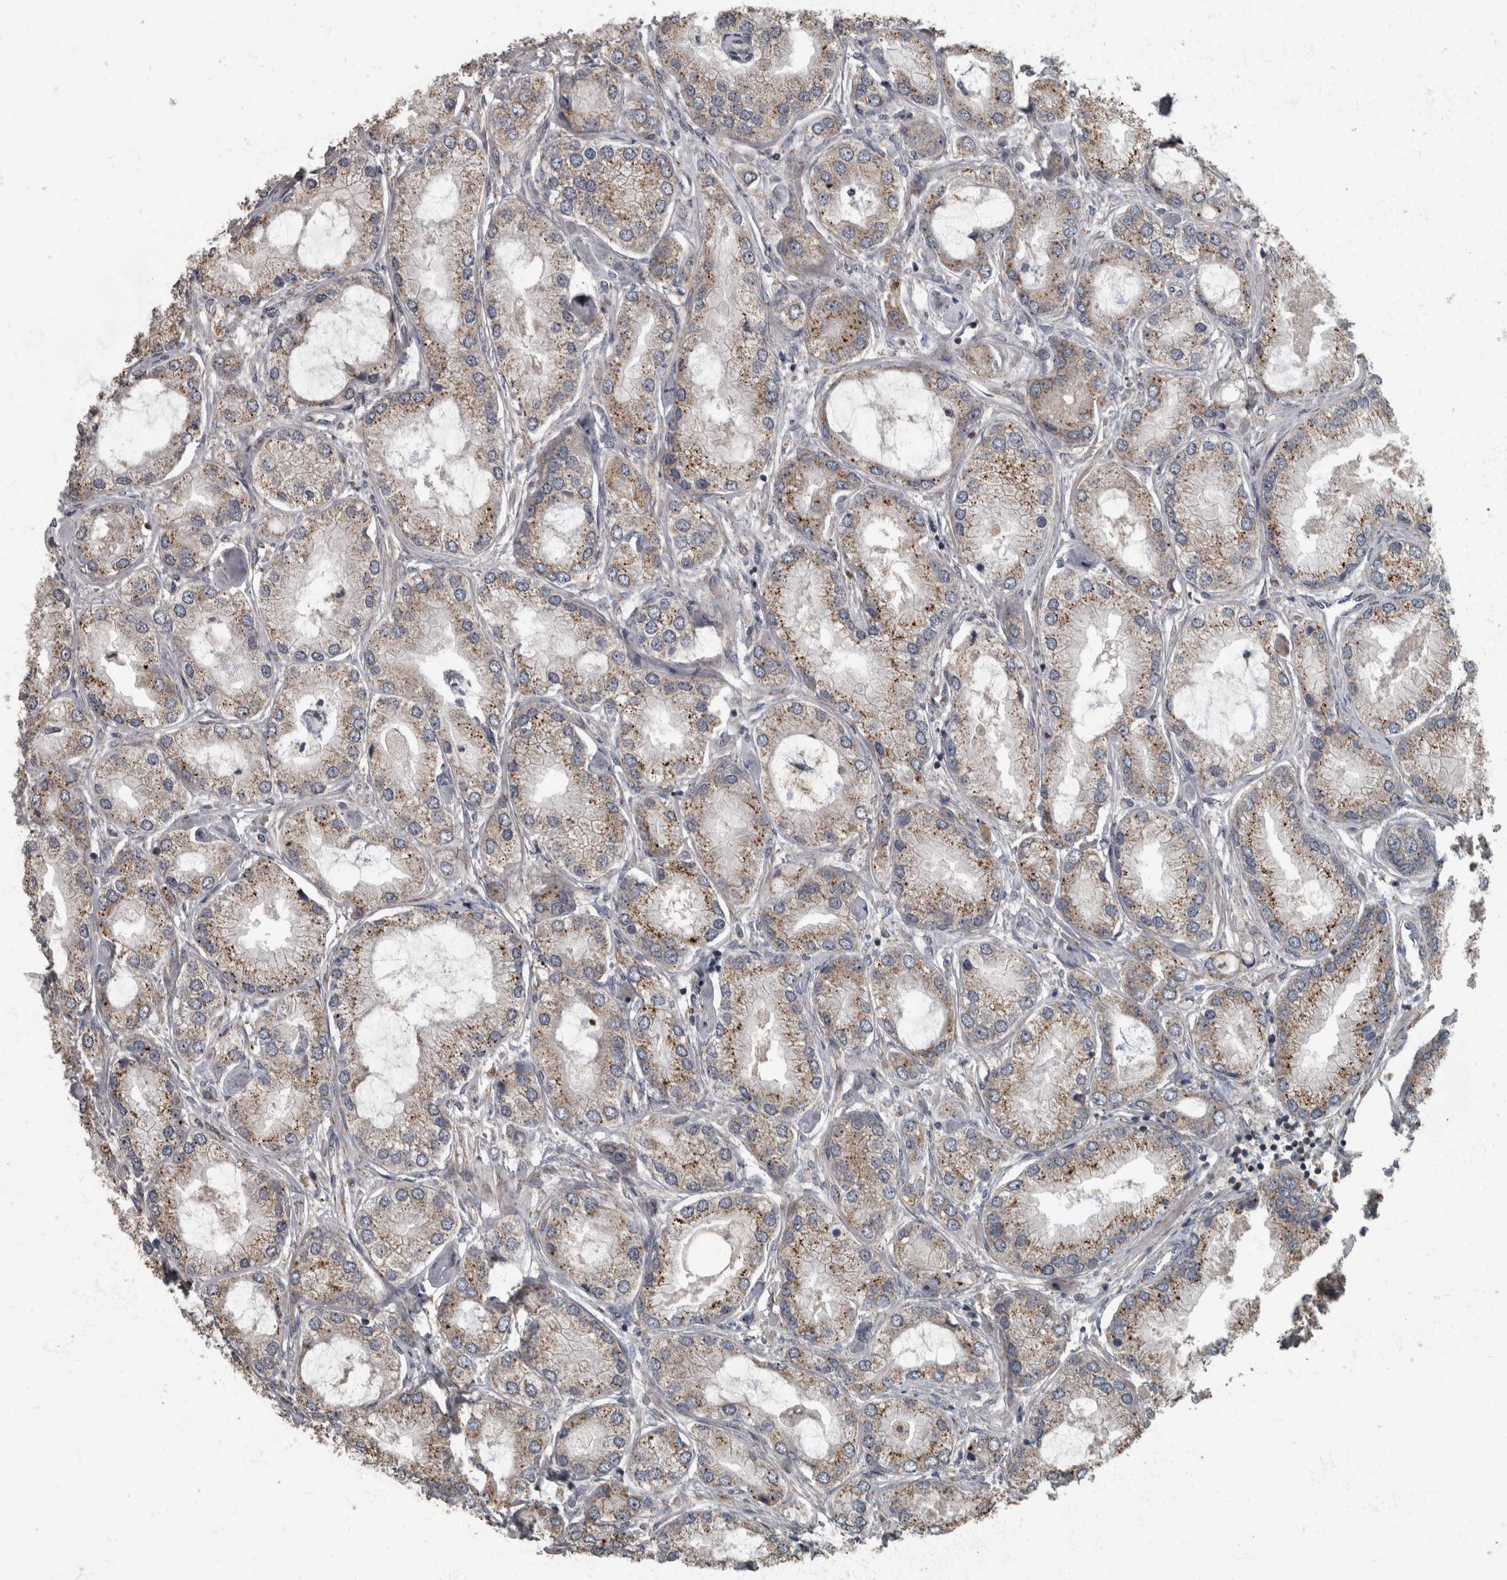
{"staining": {"intensity": "moderate", "quantity": ">75%", "location": "cytoplasmic/membranous"}, "tissue": "prostate cancer", "cell_type": "Tumor cells", "image_type": "cancer", "snomed": [{"axis": "morphology", "description": "Adenocarcinoma, Low grade"}, {"axis": "topography", "description": "Prostate"}], "caption": "Protein staining reveals moderate cytoplasmic/membranous expression in approximately >75% of tumor cells in prostate cancer (adenocarcinoma (low-grade)).", "gene": "RABGGTB", "patient": {"sex": "male", "age": 62}}